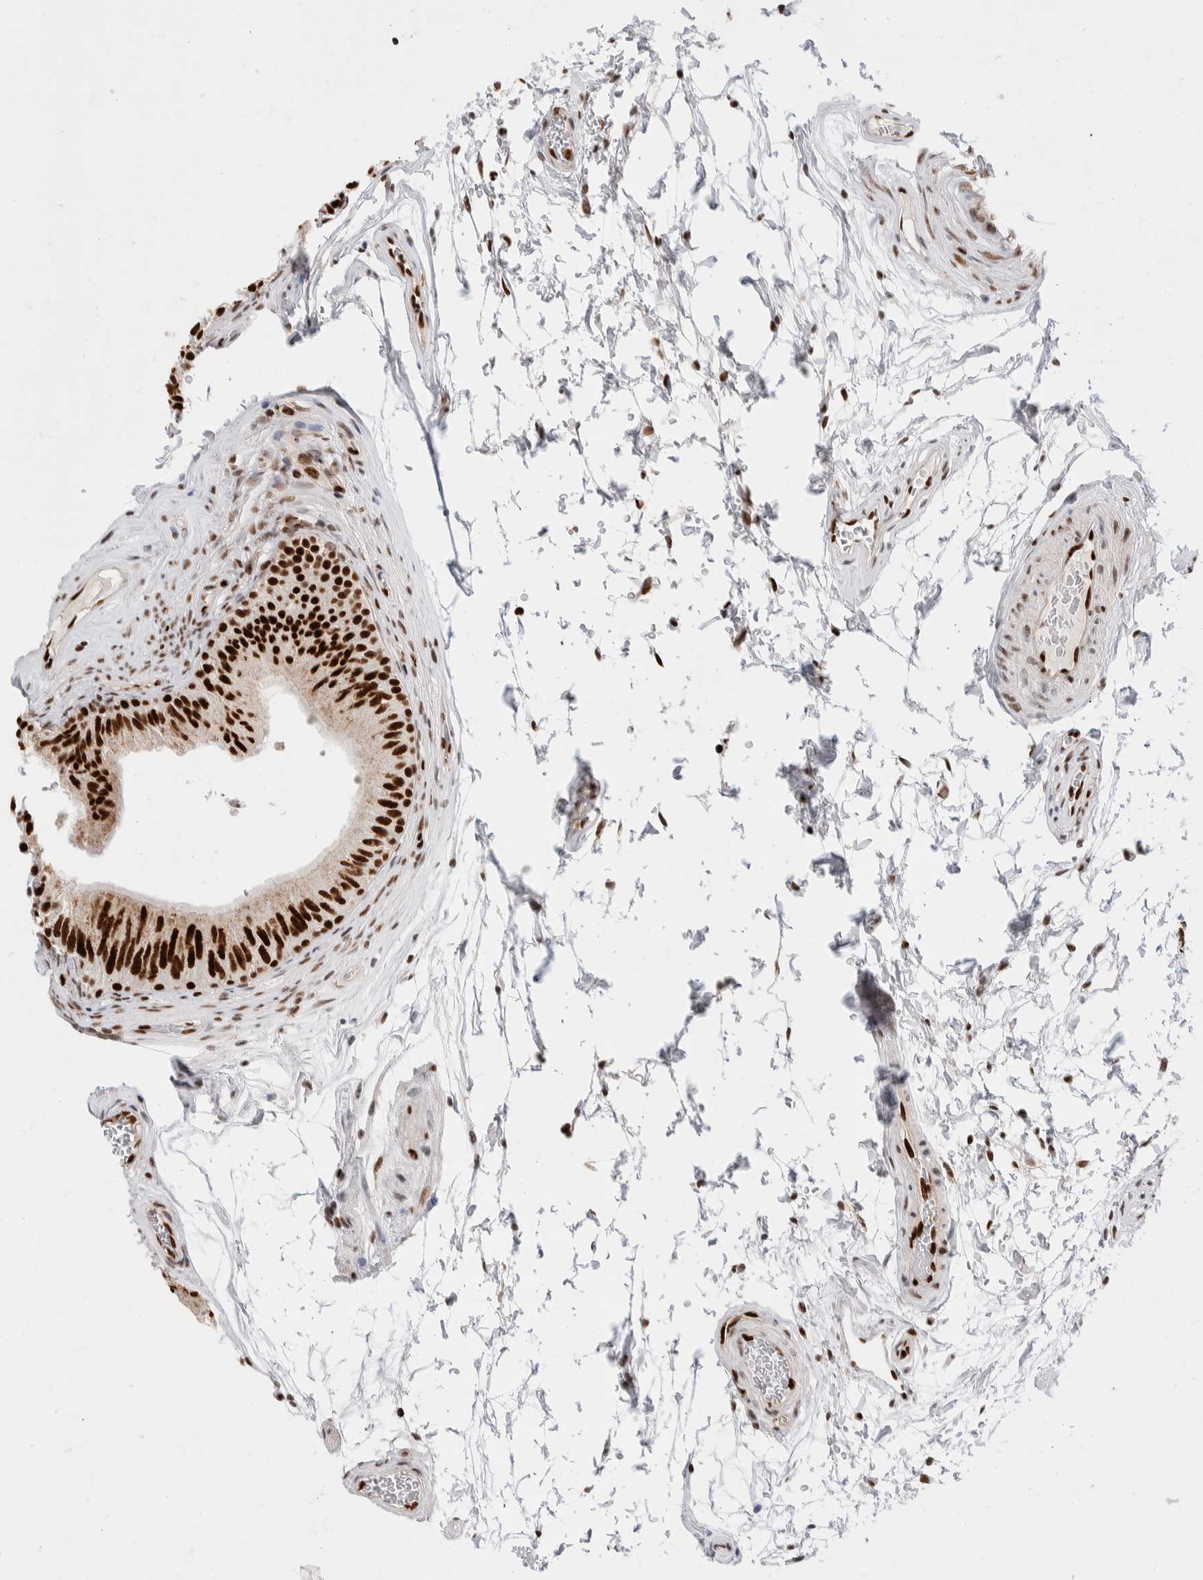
{"staining": {"intensity": "strong", "quantity": ">75%", "location": "nuclear"}, "tissue": "epididymis", "cell_type": "Glandular cells", "image_type": "normal", "snomed": [{"axis": "morphology", "description": "Normal tissue, NOS"}, {"axis": "topography", "description": "Epididymis"}], "caption": "A histopathology image of human epididymis stained for a protein shows strong nuclear brown staining in glandular cells. The protein of interest is stained brown, and the nuclei are stained in blue (DAB (3,3'-diaminobenzidine) IHC with brightfield microscopy, high magnification).", "gene": "C17orf49", "patient": {"sex": "male", "age": 36}}